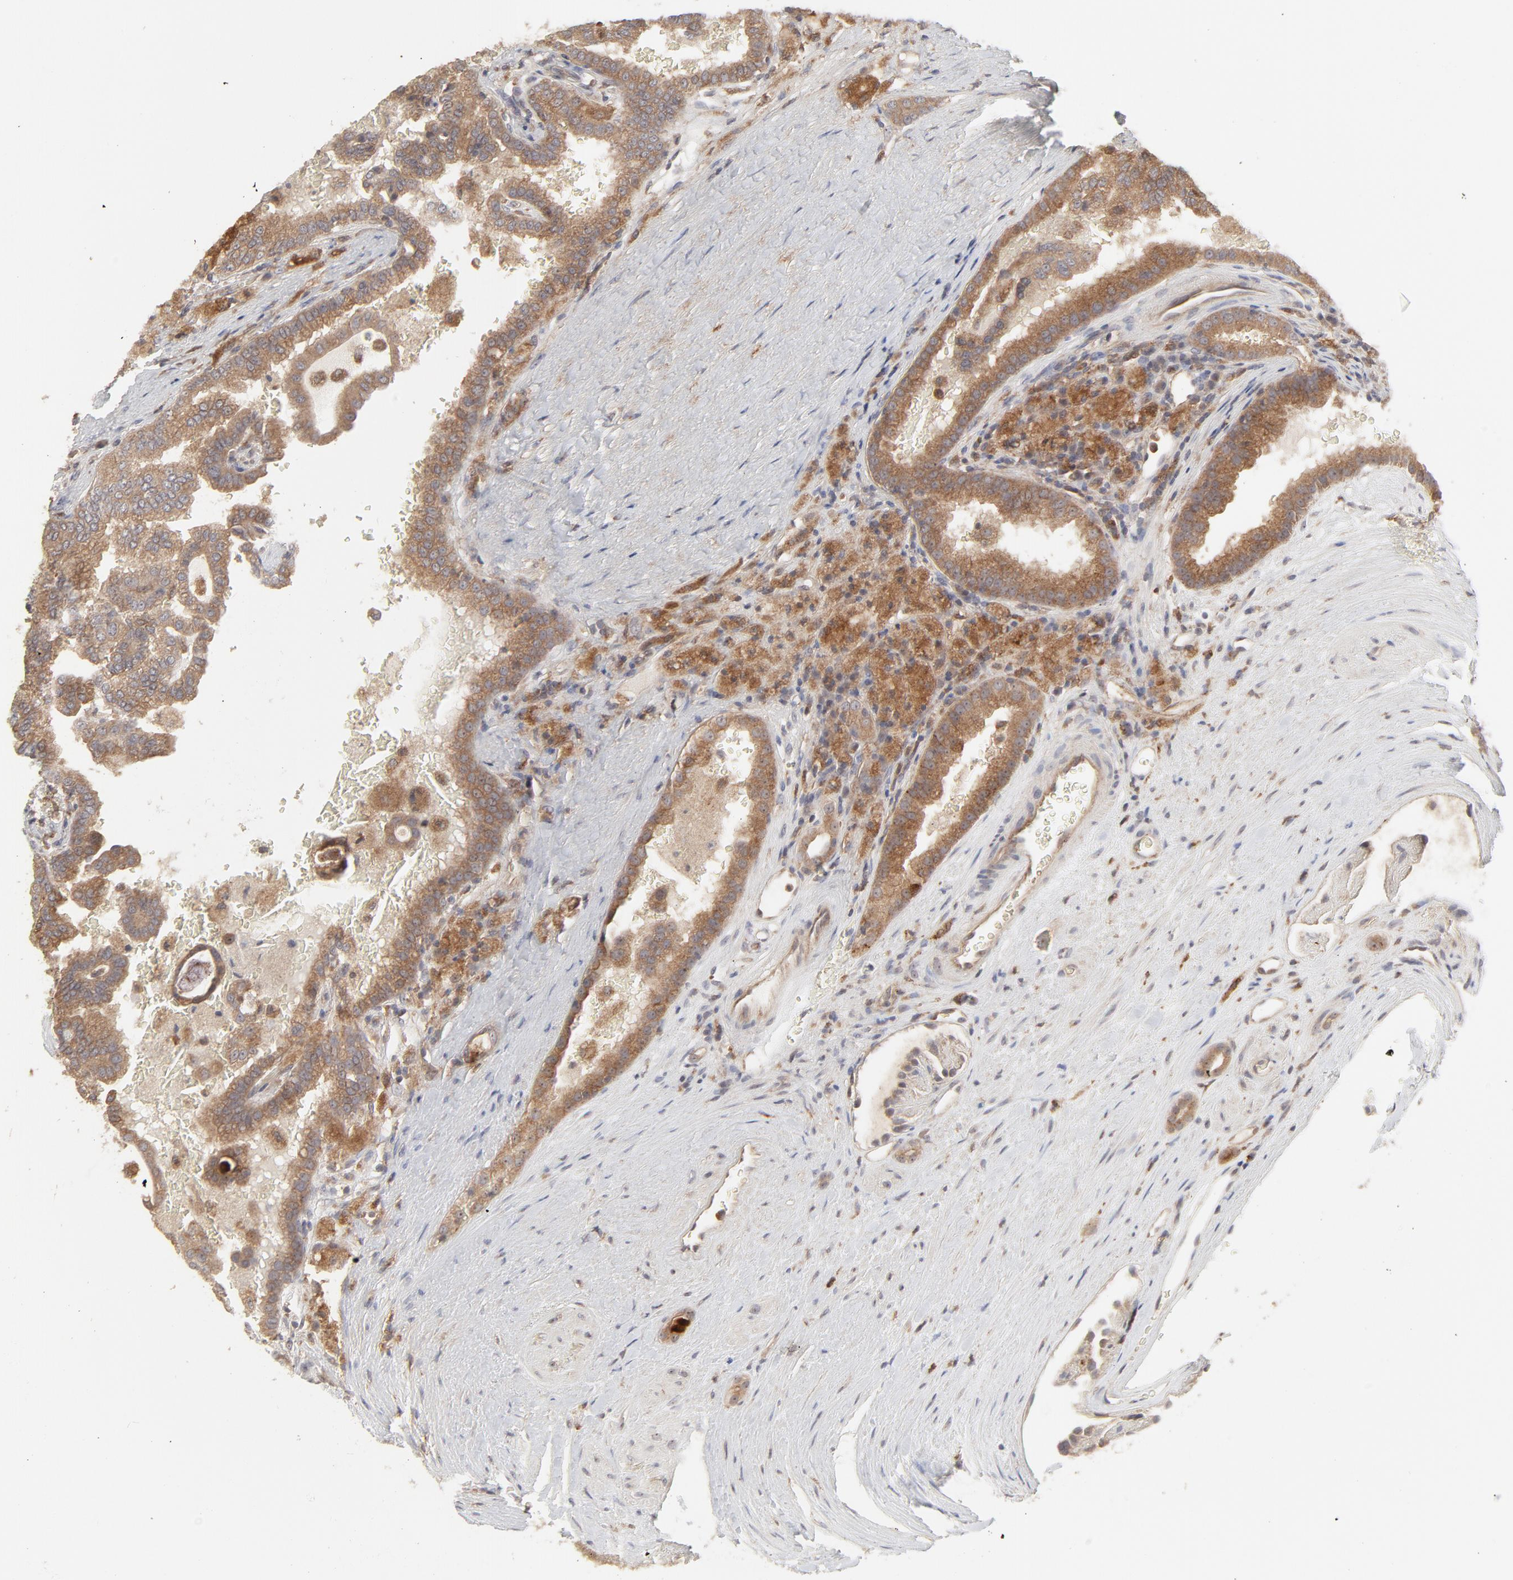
{"staining": {"intensity": "moderate", "quantity": ">75%", "location": "cytoplasmic/membranous"}, "tissue": "renal cancer", "cell_type": "Tumor cells", "image_type": "cancer", "snomed": [{"axis": "morphology", "description": "Adenocarcinoma, NOS"}, {"axis": "topography", "description": "Kidney"}], "caption": "Immunohistochemical staining of renal adenocarcinoma reveals medium levels of moderate cytoplasmic/membranous expression in about >75% of tumor cells.", "gene": "RAB5C", "patient": {"sex": "male", "age": 61}}